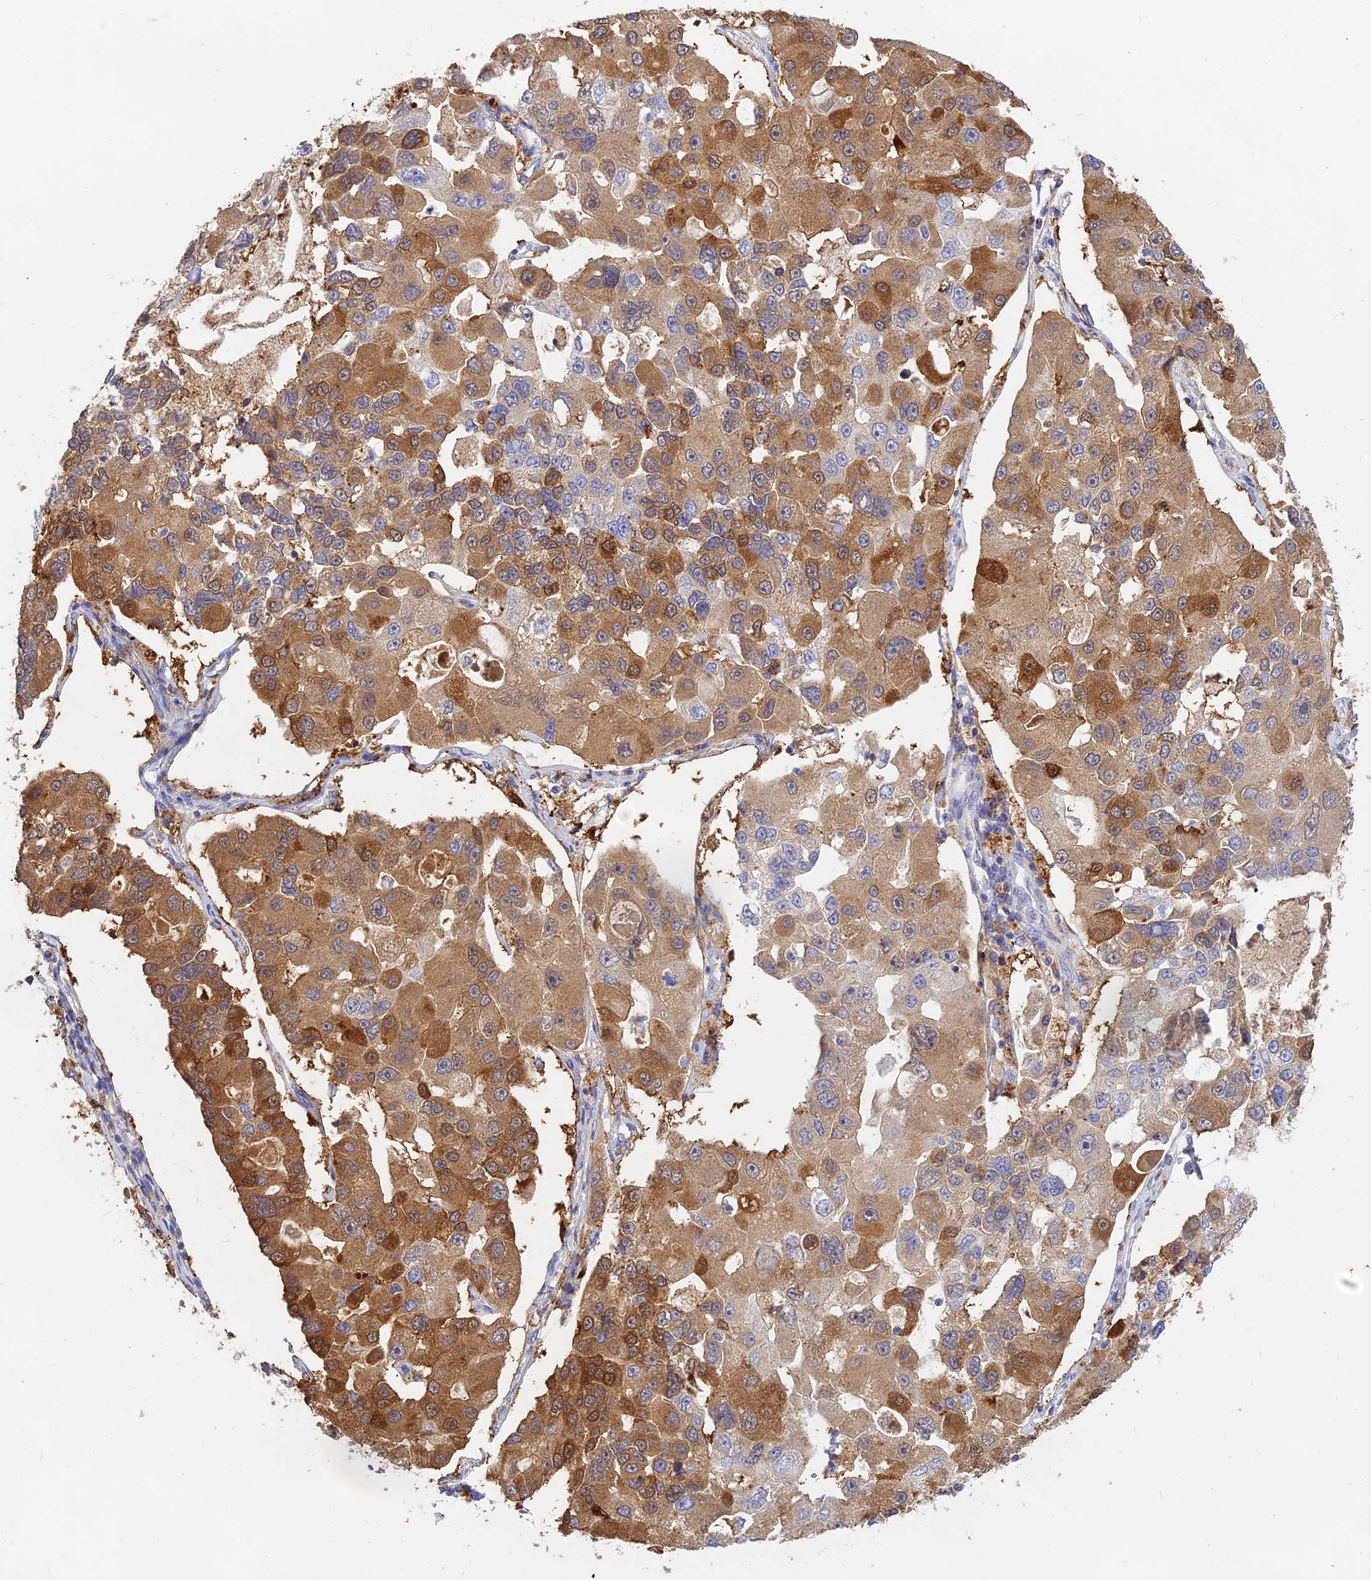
{"staining": {"intensity": "moderate", "quantity": ">75%", "location": "cytoplasmic/membranous"}, "tissue": "lung cancer", "cell_type": "Tumor cells", "image_type": "cancer", "snomed": [{"axis": "morphology", "description": "Adenocarcinoma, NOS"}, {"axis": "topography", "description": "Lung"}], "caption": "Human lung cancer stained for a protein (brown) displays moderate cytoplasmic/membranous positive staining in approximately >75% of tumor cells.", "gene": "ACSM5", "patient": {"sex": "female", "age": 54}}